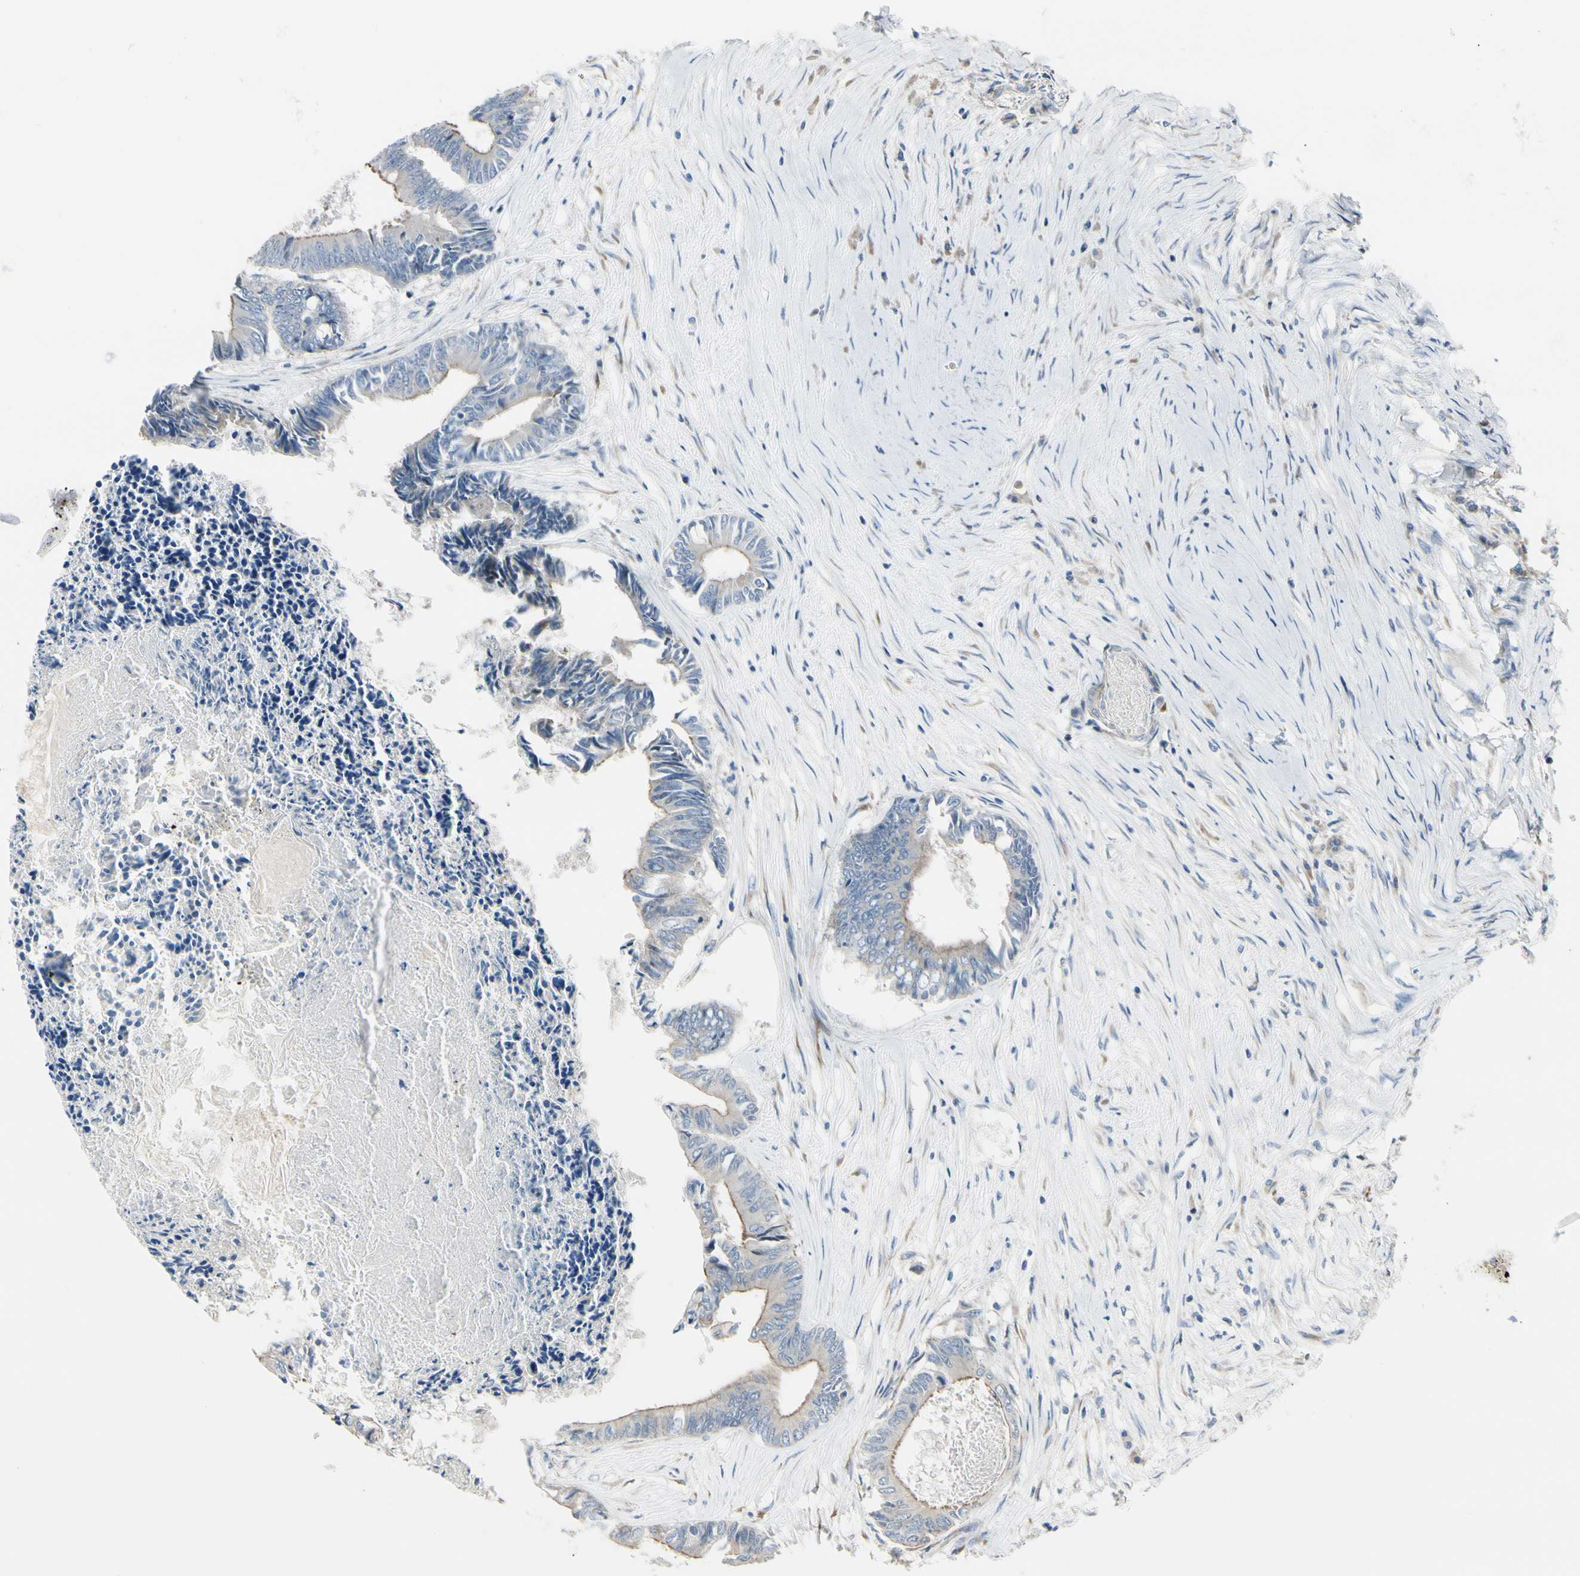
{"staining": {"intensity": "weak", "quantity": "25%-75%", "location": "cytoplasmic/membranous"}, "tissue": "colorectal cancer", "cell_type": "Tumor cells", "image_type": "cancer", "snomed": [{"axis": "morphology", "description": "Adenocarcinoma, NOS"}, {"axis": "topography", "description": "Rectum"}], "caption": "Protein analysis of adenocarcinoma (colorectal) tissue shows weak cytoplasmic/membranous staining in approximately 25%-75% of tumor cells.", "gene": "NPDC1", "patient": {"sex": "male", "age": 63}}